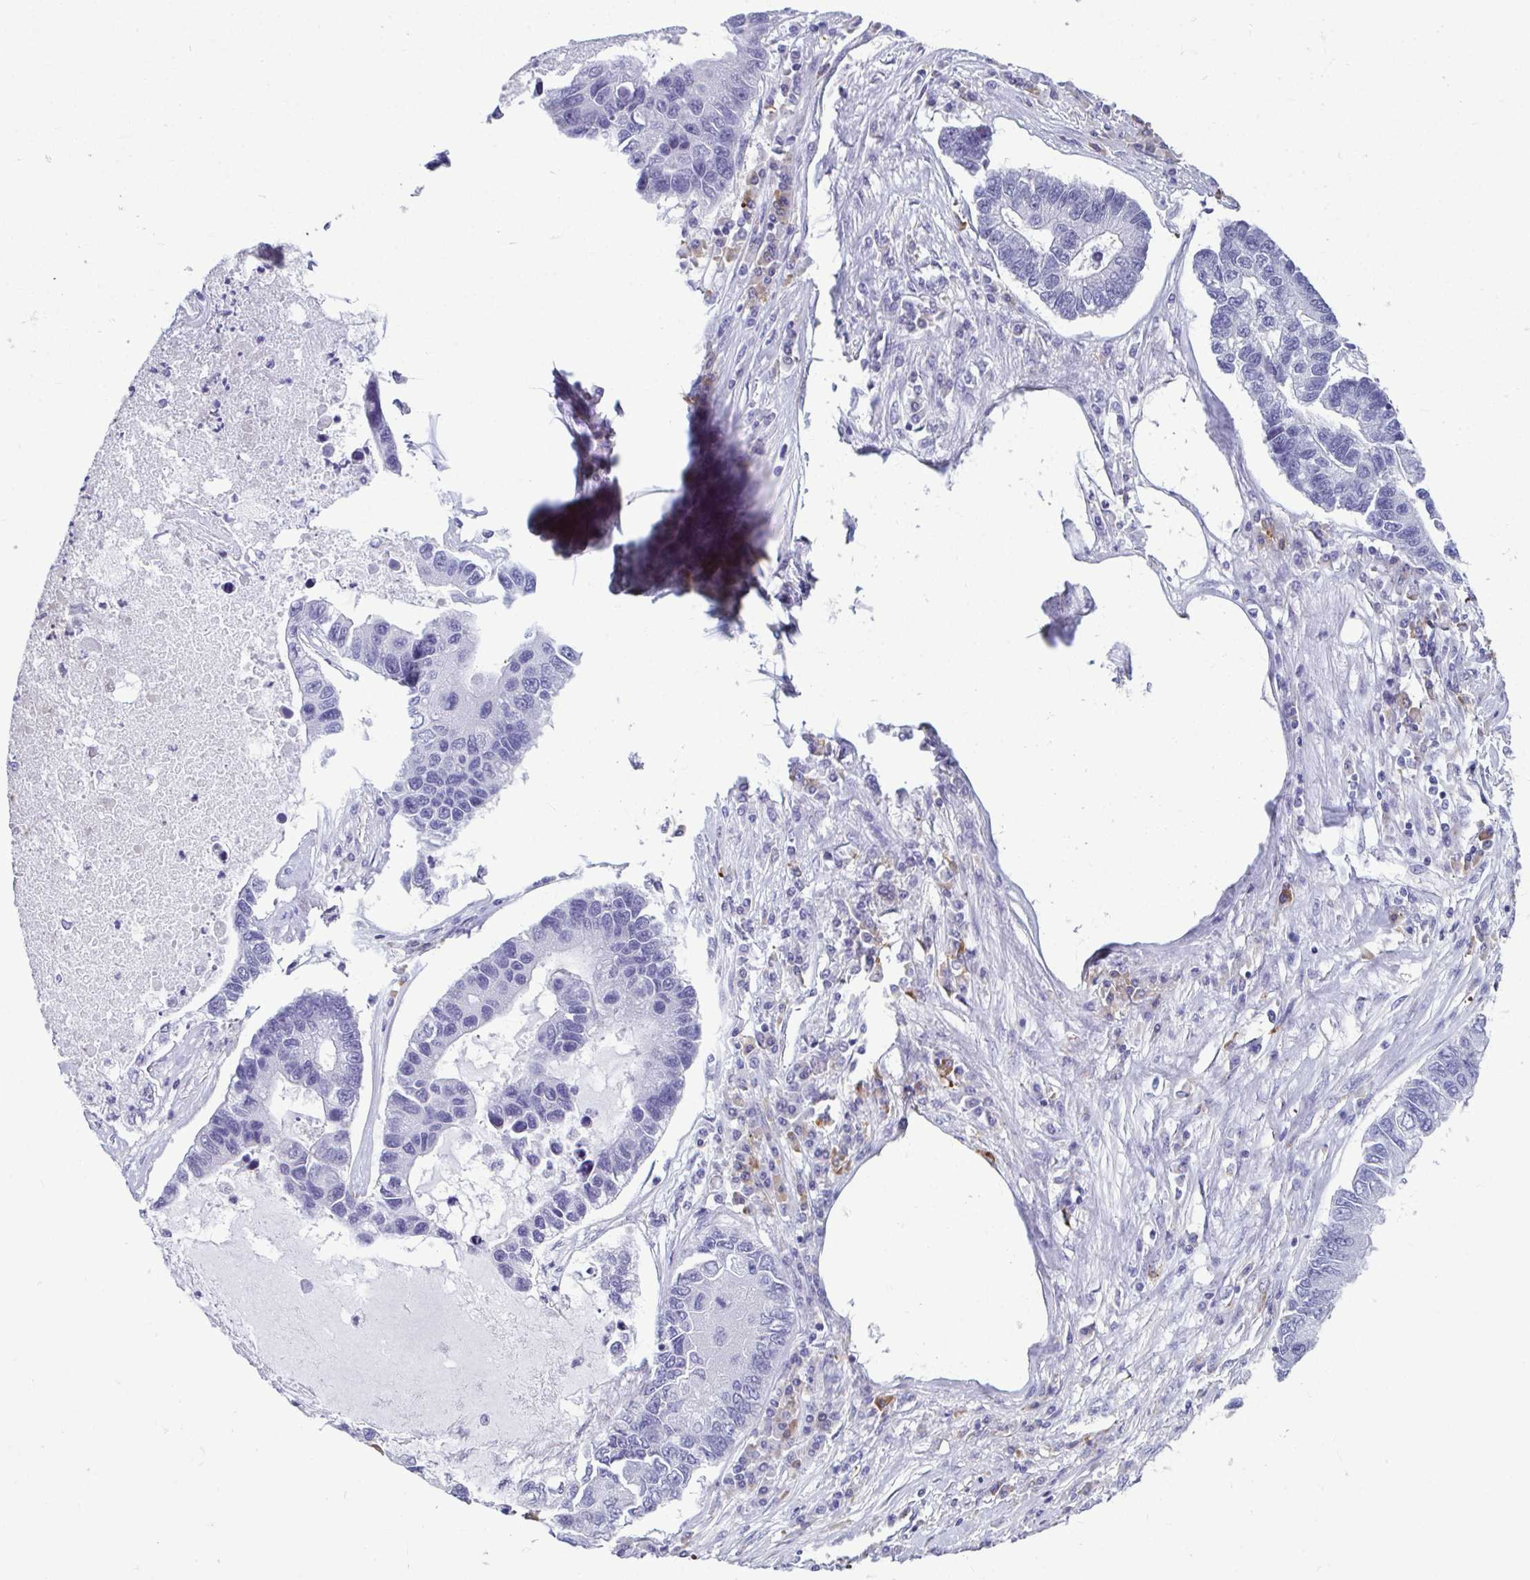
{"staining": {"intensity": "negative", "quantity": "none", "location": "none"}, "tissue": "lung cancer", "cell_type": "Tumor cells", "image_type": "cancer", "snomed": [{"axis": "morphology", "description": "Adenocarcinoma, NOS"}, {"axis": "topography", "description": "Bronchus"}, {"axis": "topography", "description": "Lung"}], "caption": "Human lung cancer stained for a protein using immunohistochemistry (IHC) exhibits no positivity in tumor cells.", "gene": "SERPINI1", "patient": {"sex": "female", "age": 51}}